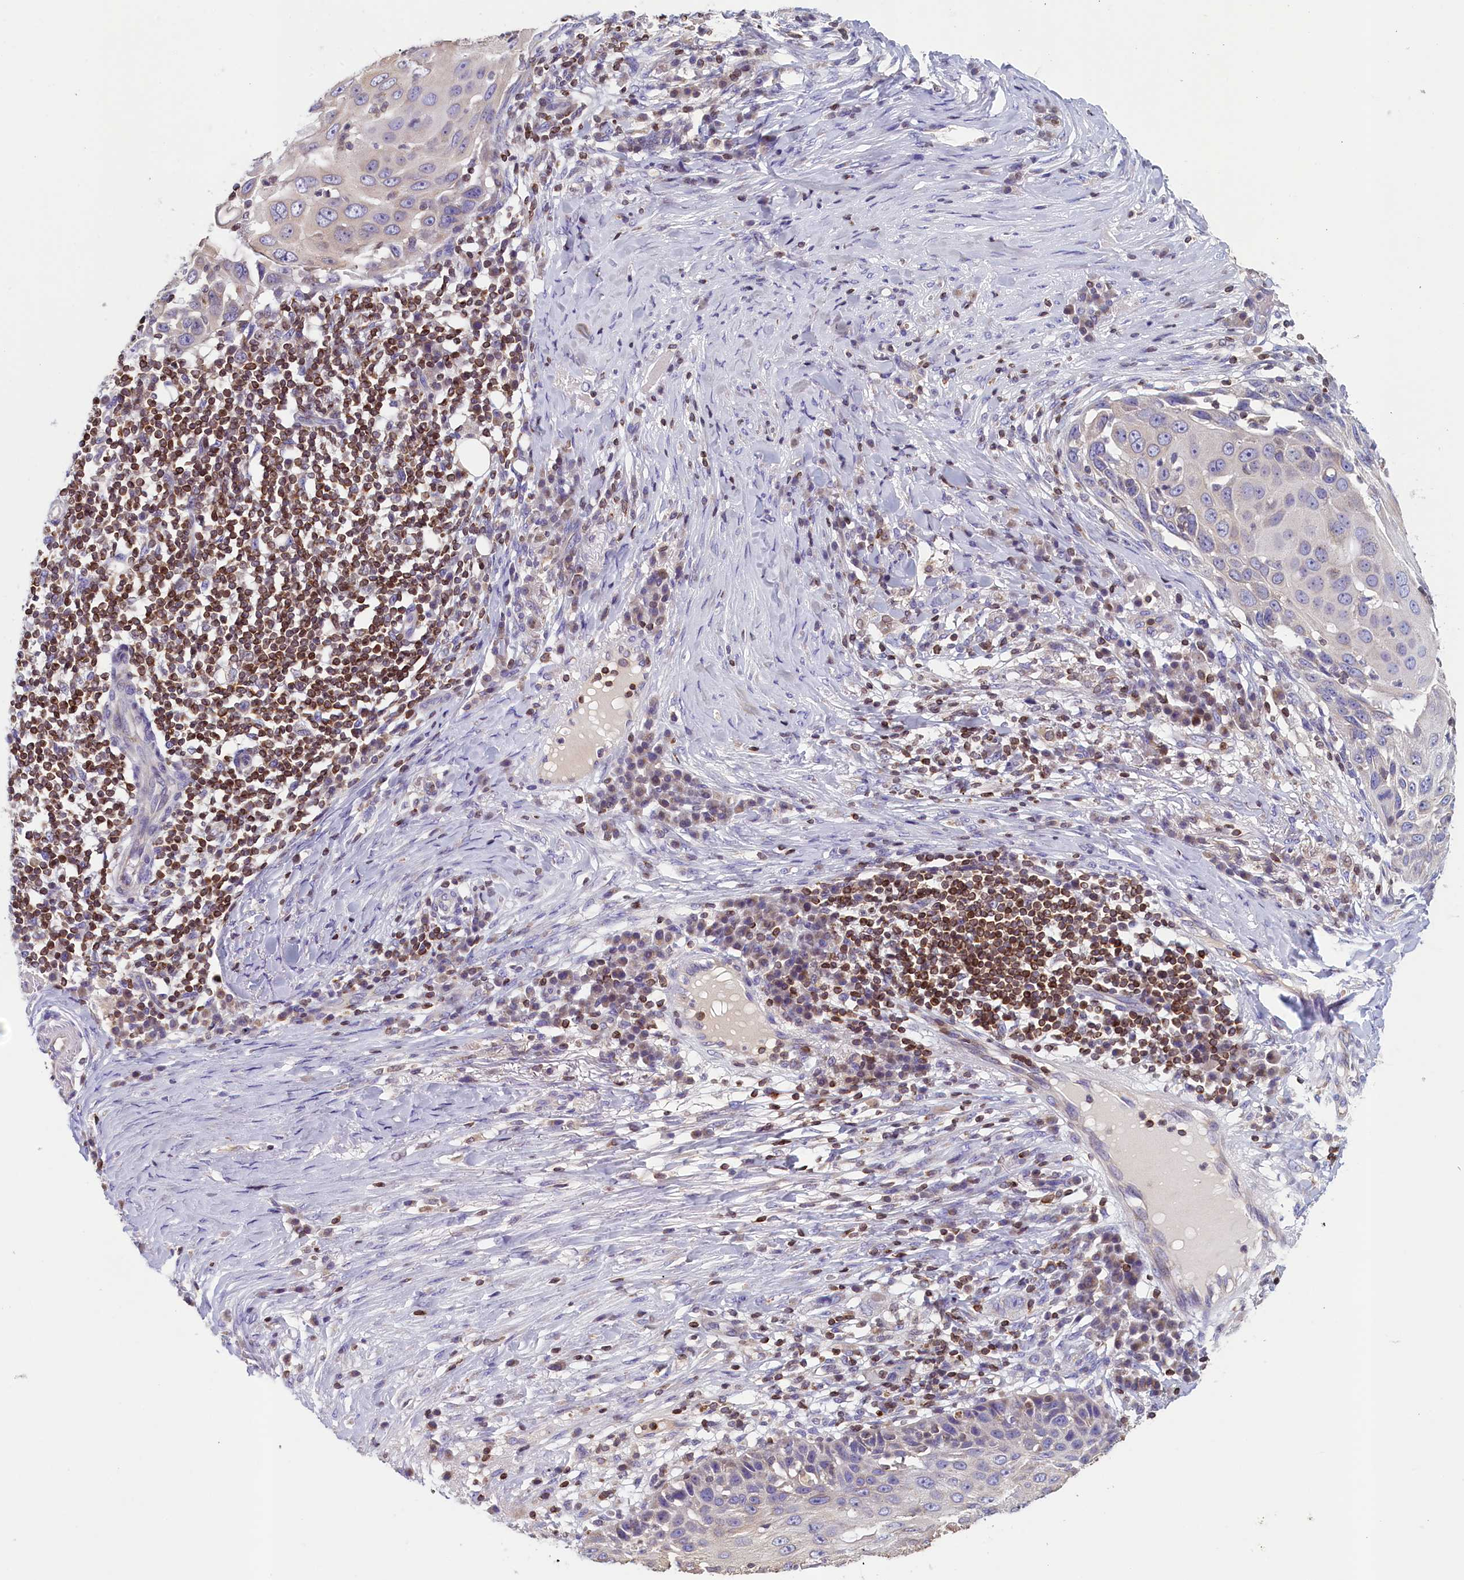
{"staining": {"intensity": "negative", "quantity": "none", "location": "none"}, "tissue": "skin cancer", "cell_type": "Tumor cells", "image_type": "cancer", "snomed": [{"axis": "morphology", "description": "Squamous cell carcinoma, NOS"}, {"axis": "topography", "description": "Skin"}], "caption": "An immunohistochemistry (IHC) photomicrograph of skin squamous cell carcinoma is shown. There is no staining in tumor cells of skin squamous cell carcinoma.", "gene": "TRAF3IP3", "patient": {"sex": "female", "age": 44}}